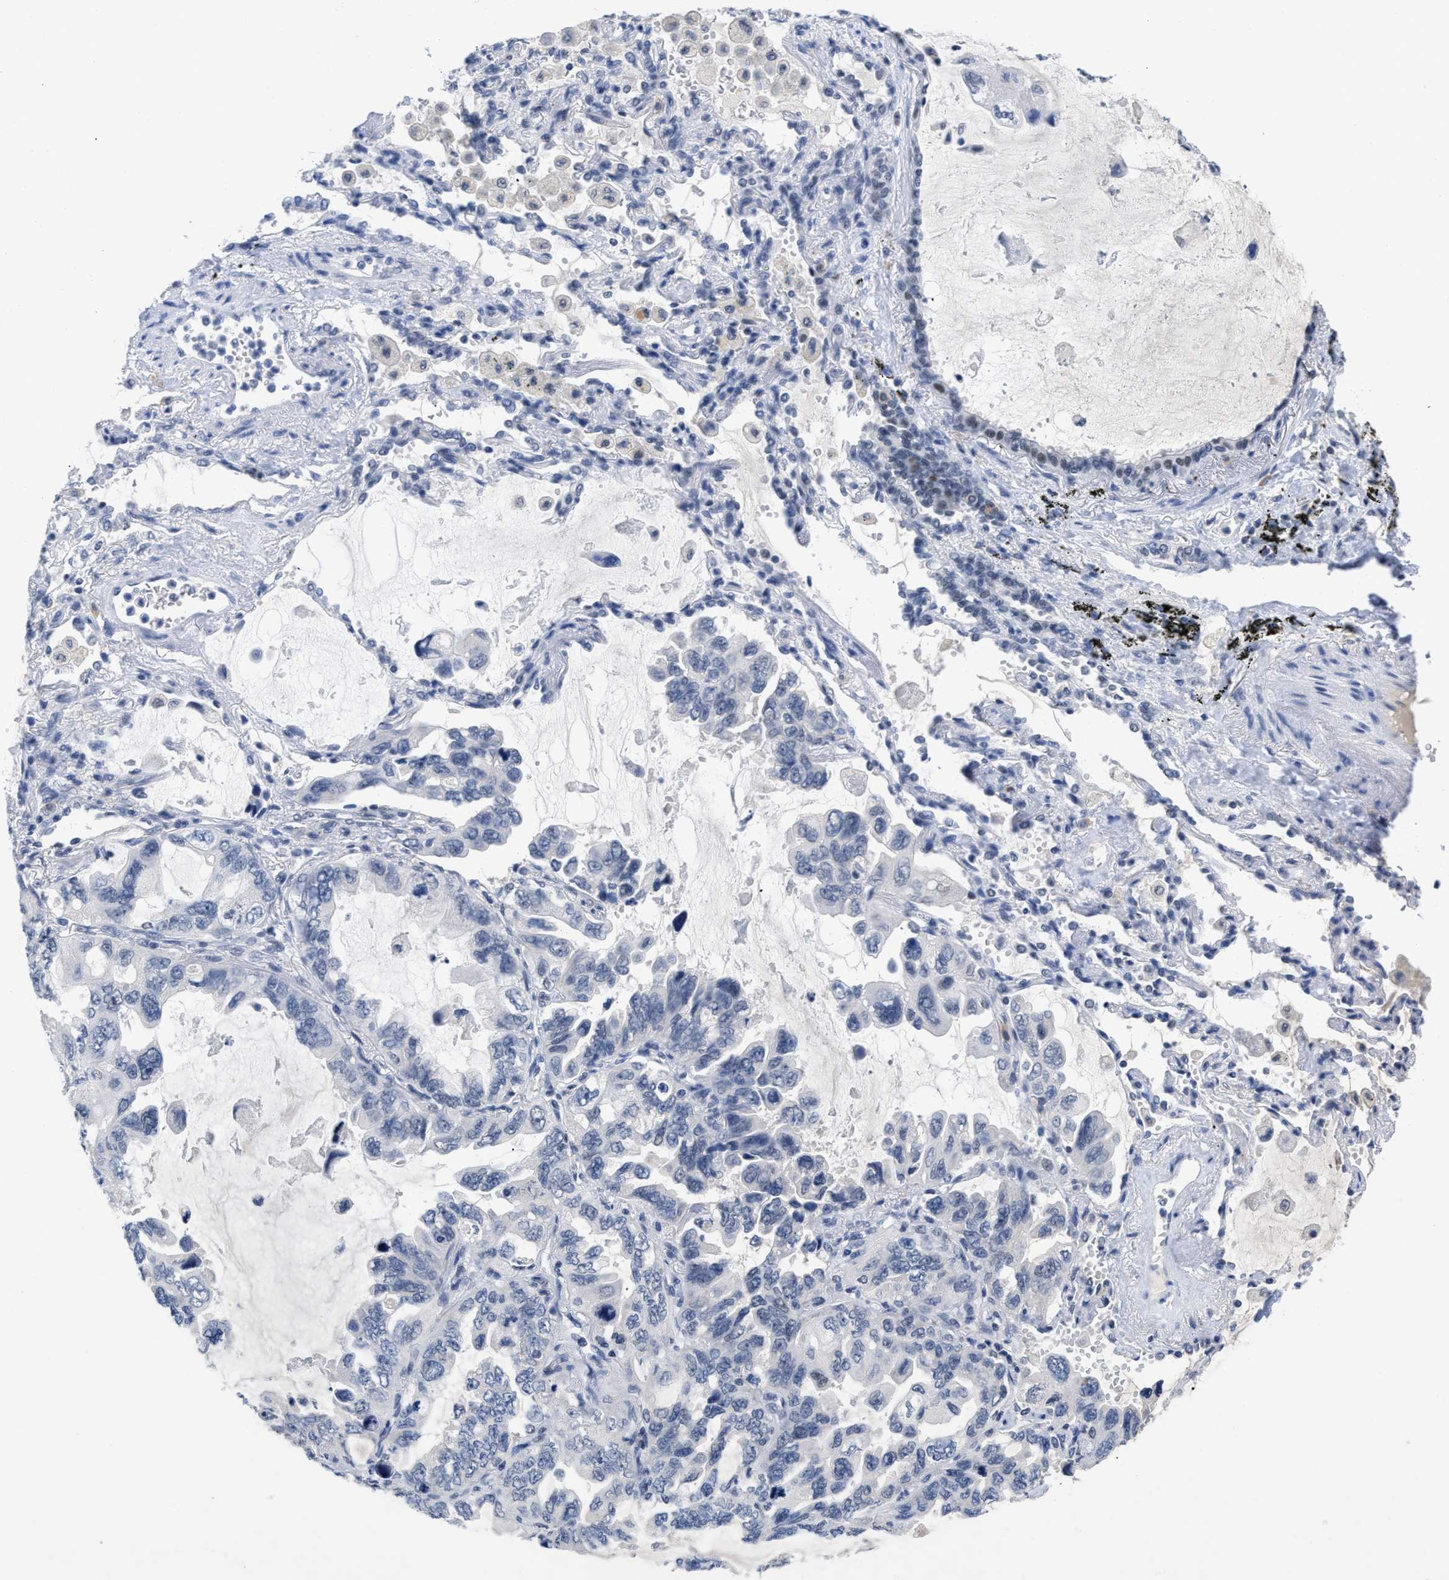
{"staining": {"intensity": "negative", "quantity": "none", "location": "none"}, "tissue": "lung cancer", "cell_type": "Tumor cells", "image_type": "cancer", "snomed": [{"axis": "morphology", "description": "Squamous cell carcinoma, NOS"}, {"axis": "topography", "description": "Lung"}], "caption": "Image shows no protein staining in tumor cells of lung cancer (squamous cell carcinoma) tissue. (DAB (3,3'-diaminobenzidine) immunohistochemistry visualized using brightfield microscopy, high magnification).", "gene": "GGNBP2", "patient": {"sex": "female", "age": 73}}